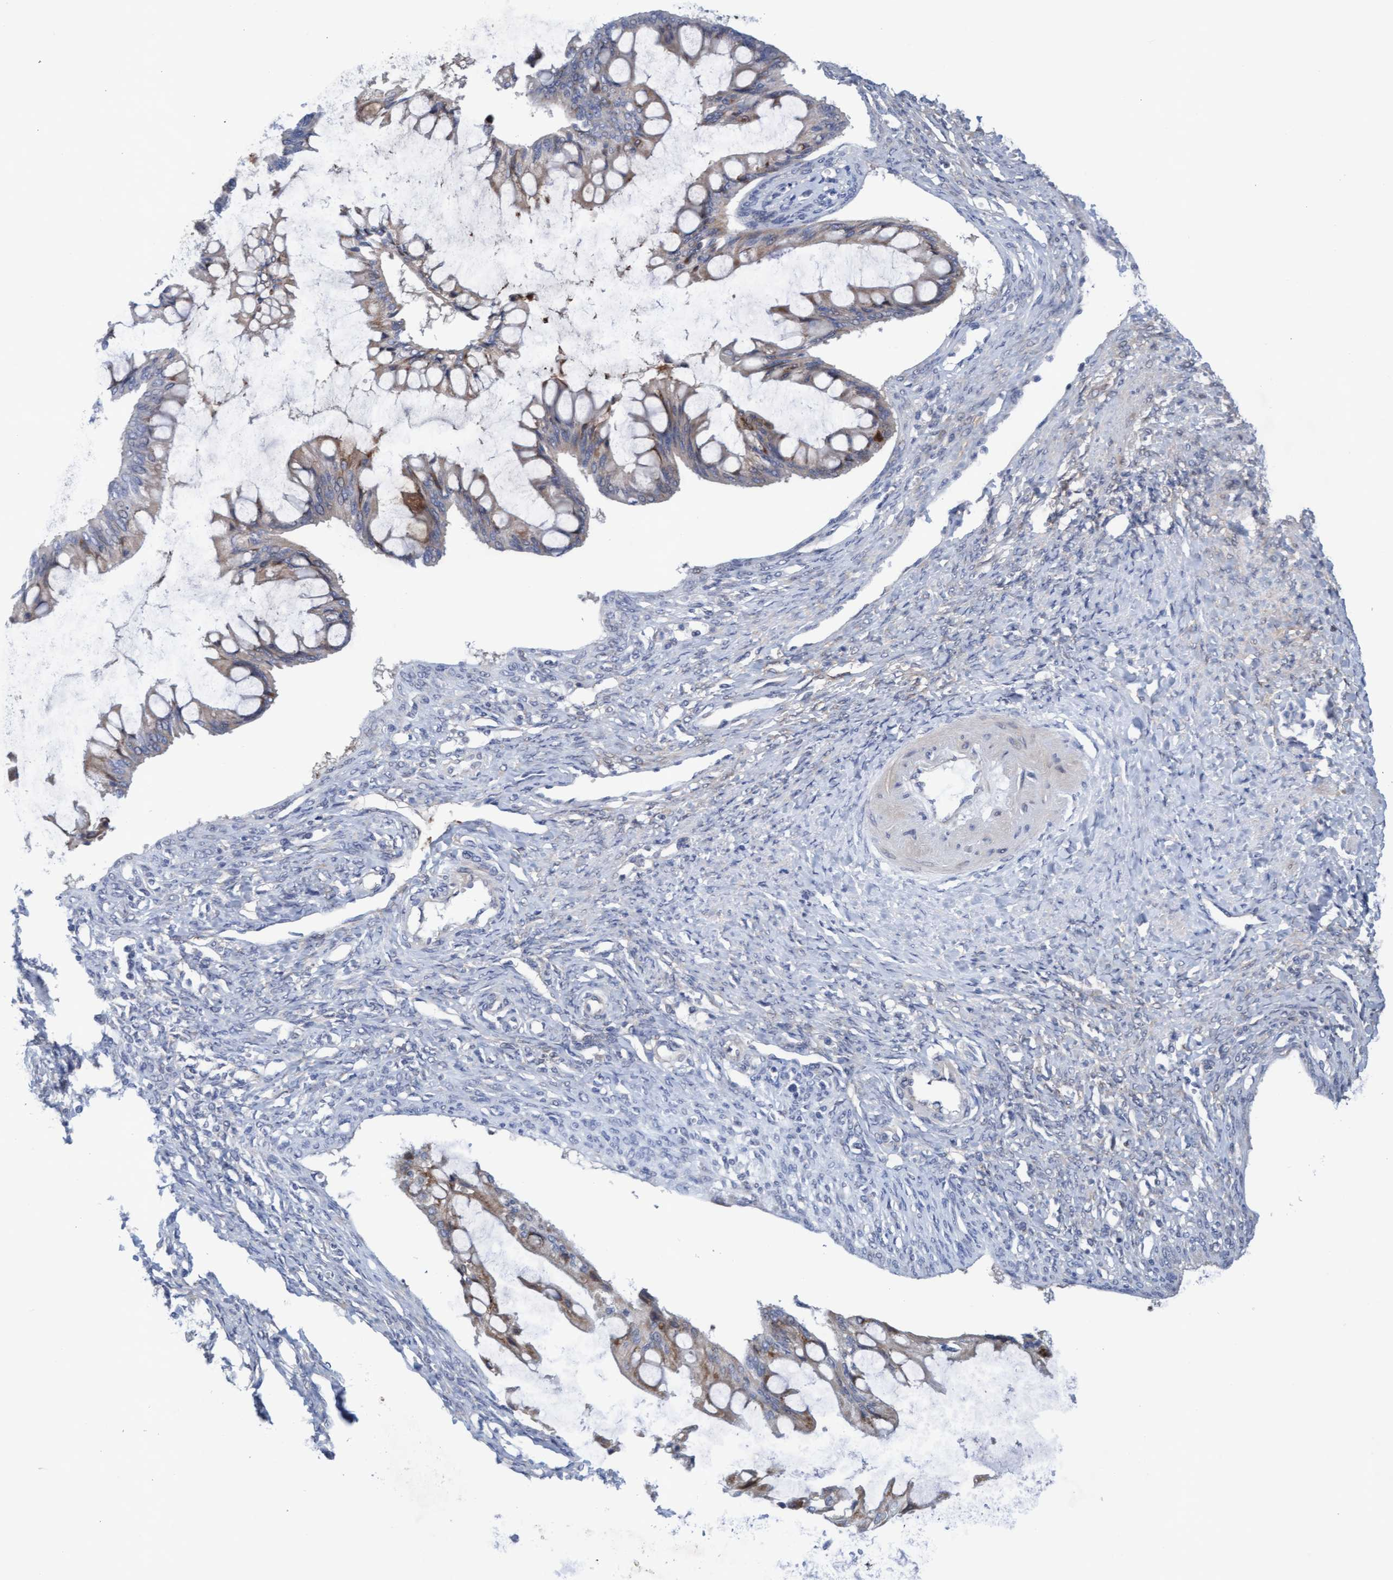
{"staining": {"intensity": "moderate", "quantity": "<25%", "location": "cytoplasmic/membranous"}, "tissue": "ovarian cancer", "cell_type": "Tumor cells", "image_type": "cancer", "snomed": [{"axis": "morphology", "description": "Cystadenocarcinoma, mucinous, NOS"}, {"axis": "topography", "description": "Ovary"}], "caption": "IHC micrograph of ovarian cancer stained for a protein (brown), which exhibits low levels of moderate cytoplasmic/membranous expression in approximately <25% of tumor cells.", "gene": "PLCD1", "patient": {"sex": "female", "age": 73}}